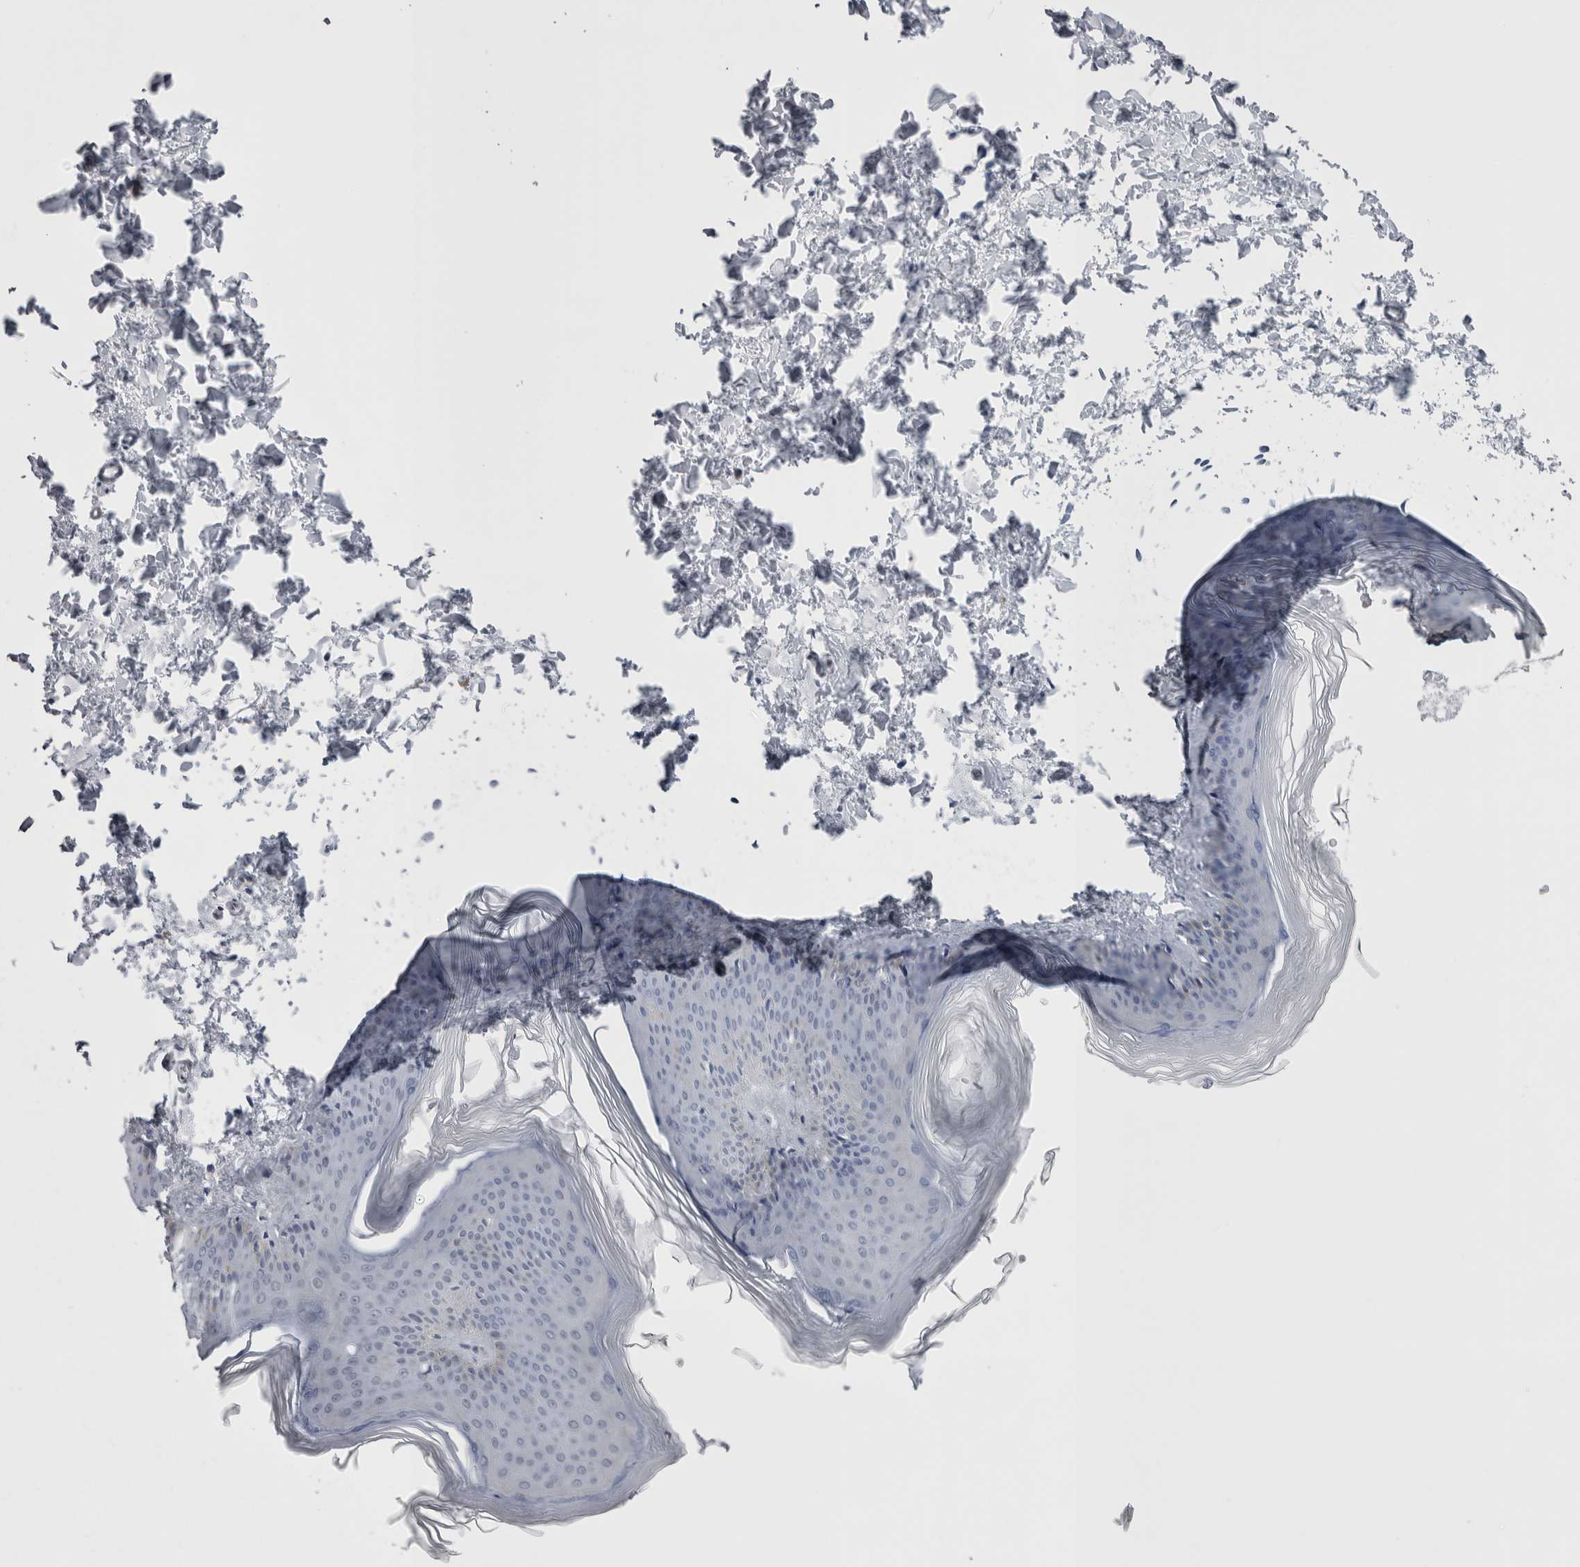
{"staining": {"intensity": "negative", "quantity": "none", "location": "none"}, "tissue": "skin", "cell_type": "Fibroblasts", "image_type": "normal", "snomed": [{"axis": "morphology", "description": "Normal tissue, NOS"}, {"axis": "topography", "description": "Skin"}], "caption": "IHC photomicrograph of normal skin stained for a protein (brown), which displays no staining in fibroblasts.", "gene": "VWDE", "patient": {"sex": "female", "age": 27}}